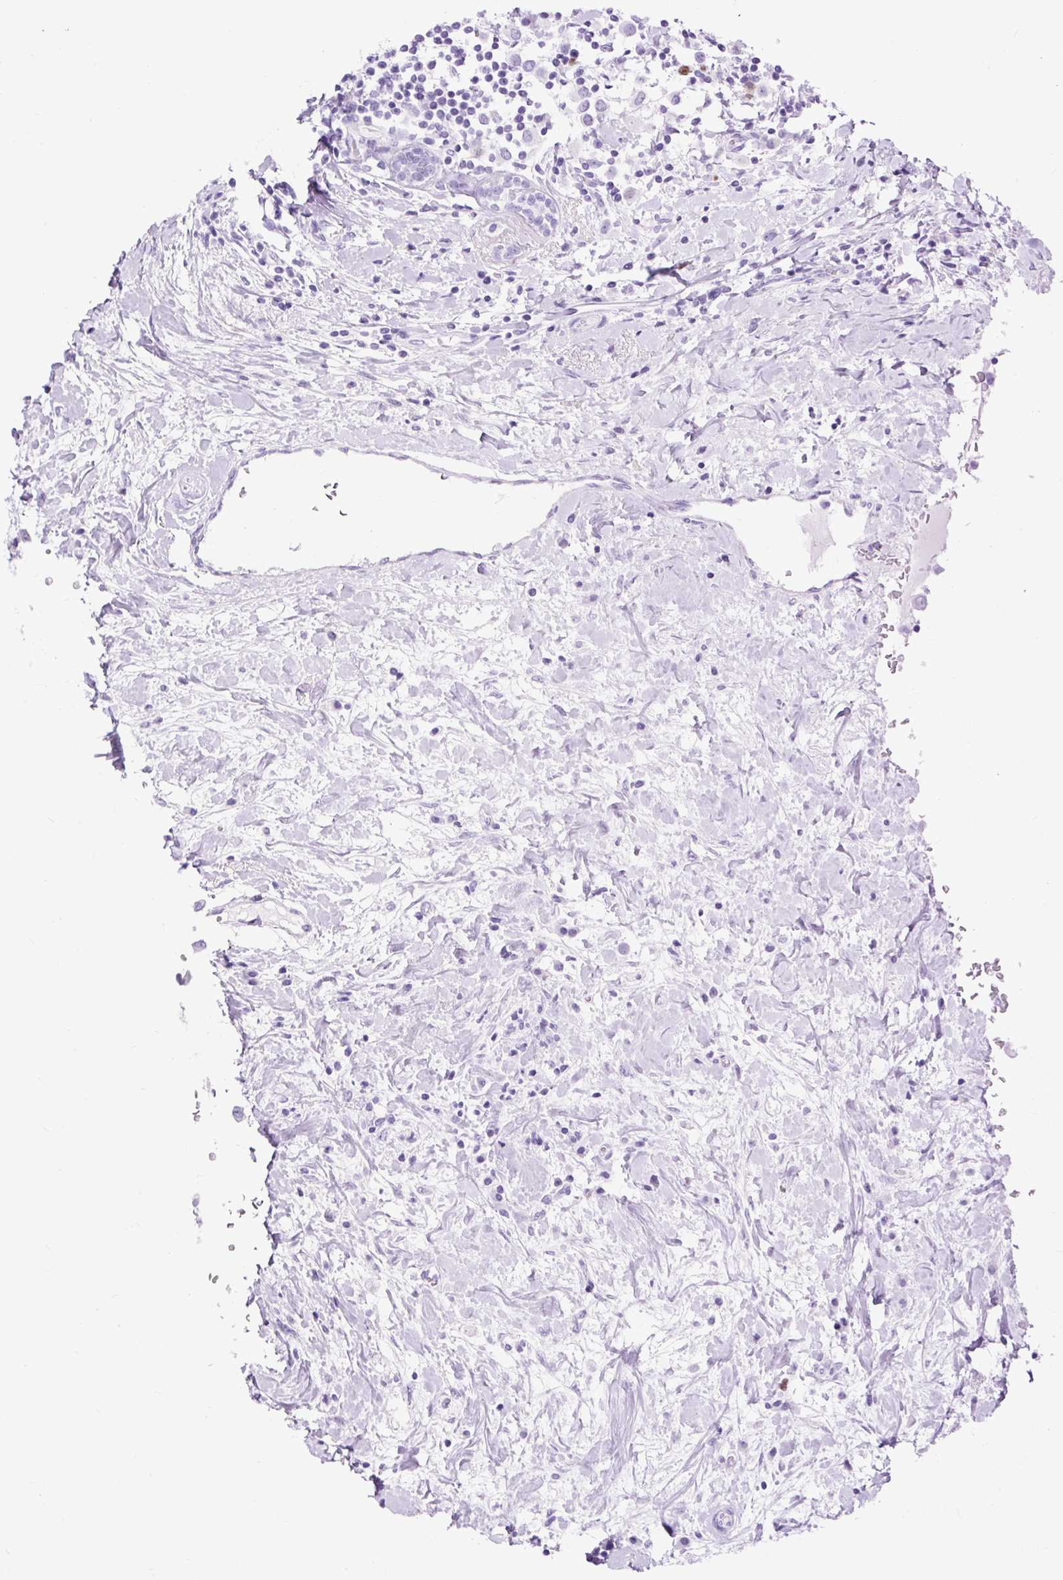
{"staining": {"intensity": "moderate", "quantity": "<25%", "location": "nuclear"}, "tissue": "breast cancer", "cell_type": "Tumor cells", "image_type": "cancer", "snomed": [{"axis": "morphology", "description": "Duct carcinoma"}, {"axis": "topography", "description": "Breast"}], "caption": "Human breast invasive ductal carcinoma stained with a protein marker displays moderate staining in tumor cells.", "gene": "RACGAP1", "patient": {"sex": "female", "age": 61}}